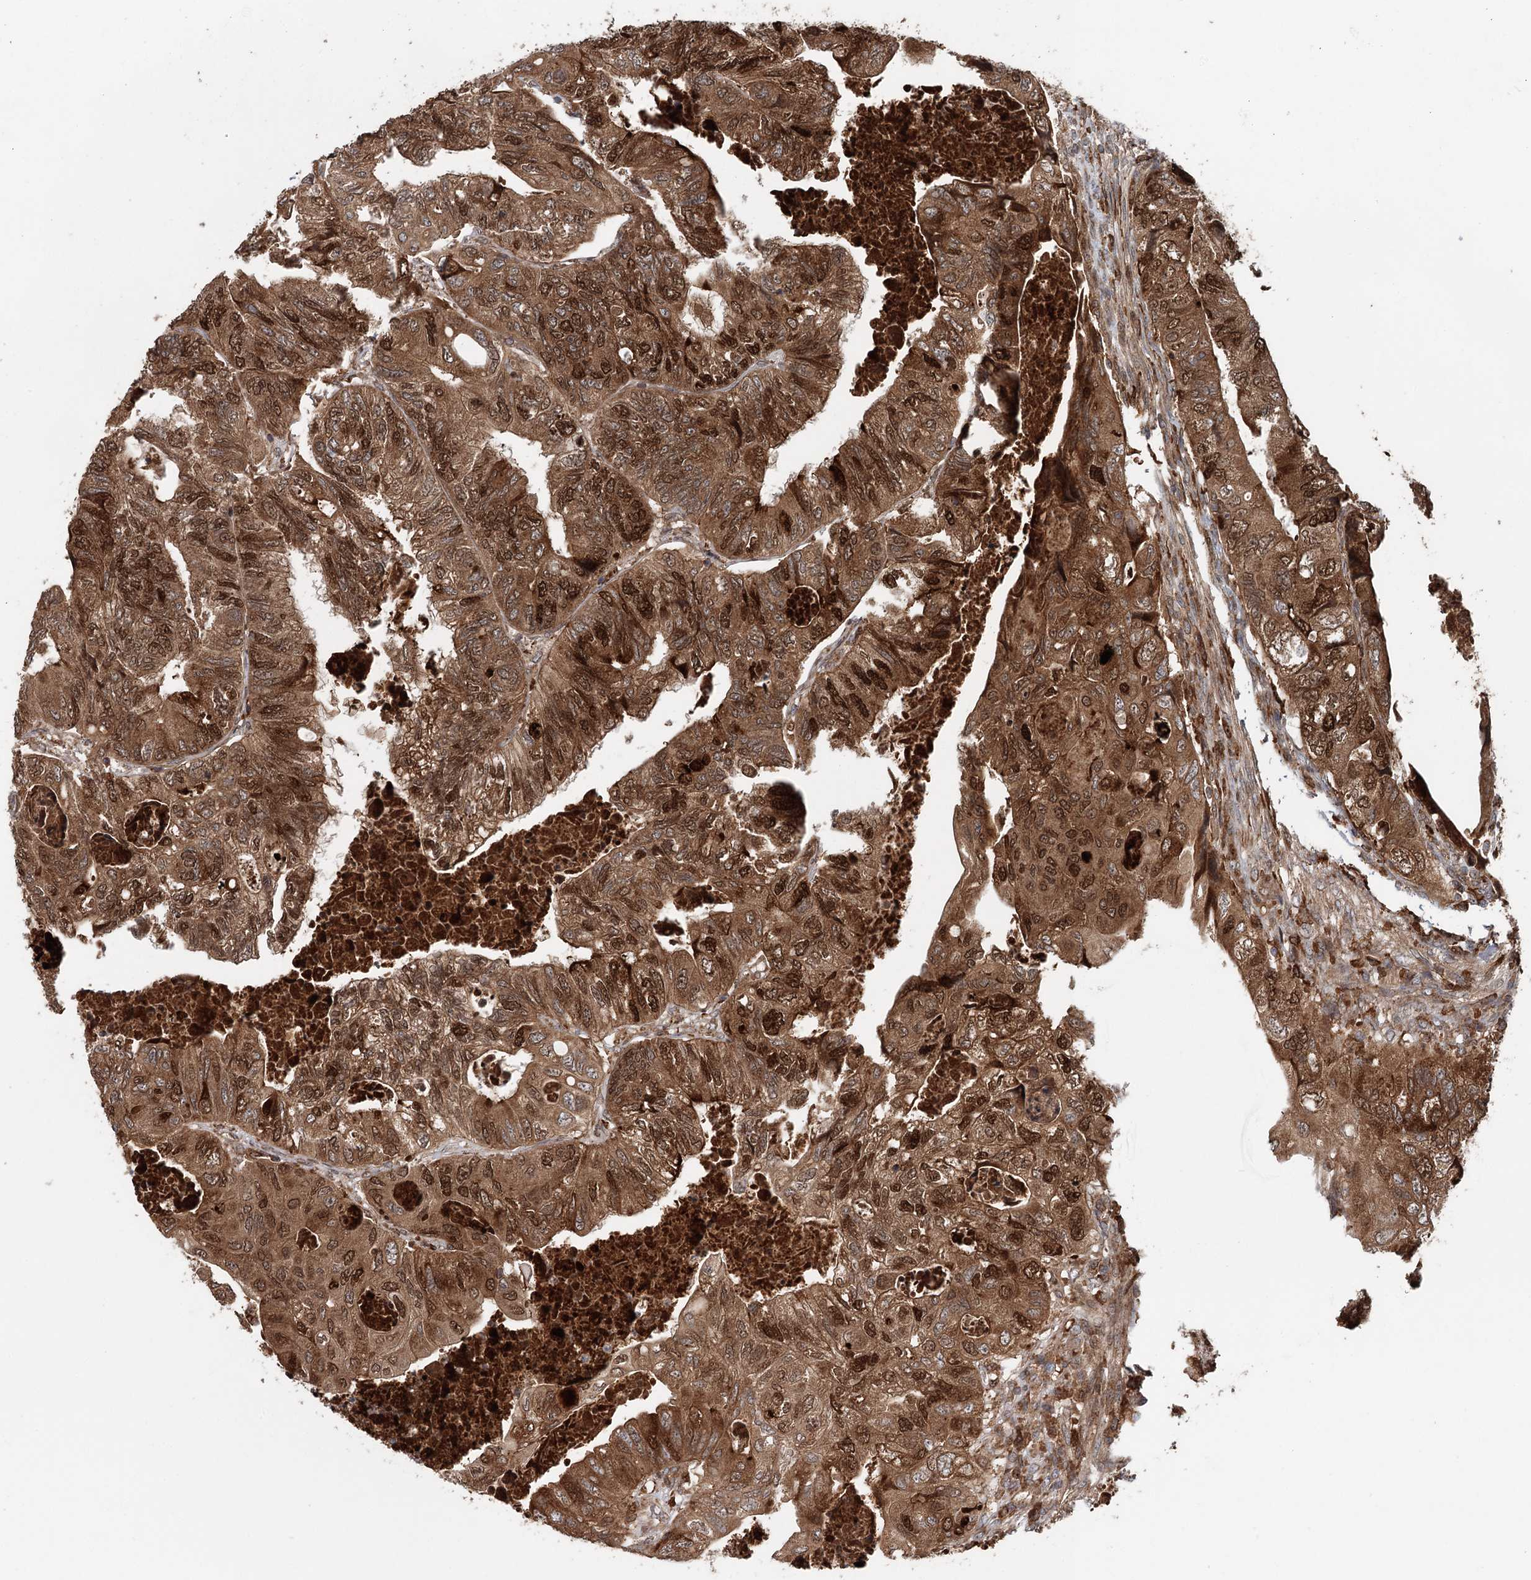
{"staining": {"intensity": "strong", "quantity": ">75%", "location": "cytoplasmic/membranous,nuclear"}, "tissue": "colorectal cancer", "cell_type": "Tumor cells", "image_type": "cancer", "snomed": [{"axis": "morphology", "description": "Adenocarcinoma, NOS"}, {"axis": "topography", "description": "Rectum"}], "caption": "There is high levels of strong cytoplasmic/membranous and nuclear positivity in tumor cells of colorectal cancer, as demonstrated by immunohistochemical staining (brown color).", "gene": "RNF111", "patient": {"sex": "male", "age": 63}}